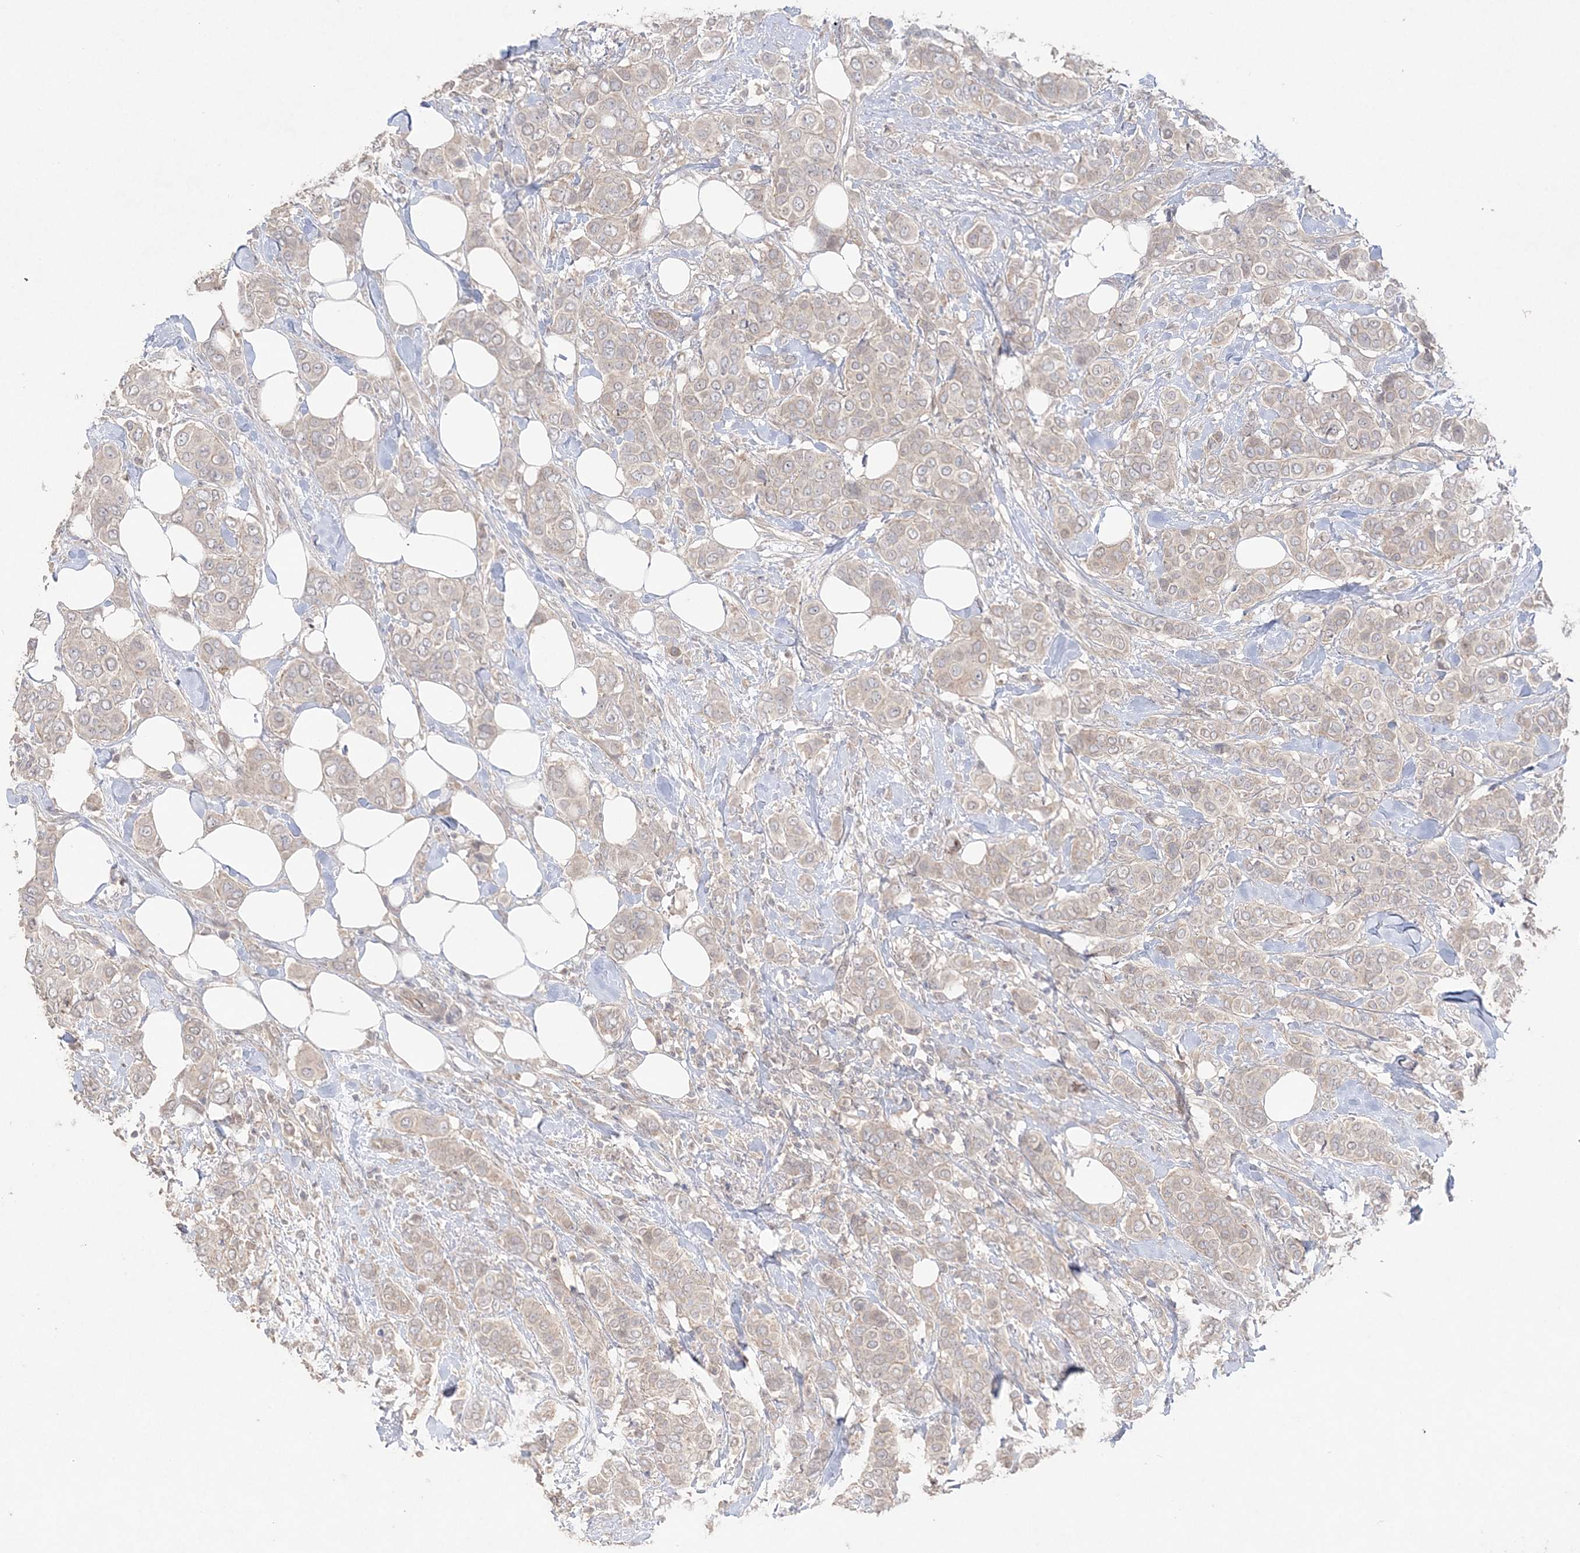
{"staining": {"intensity": "weak", "quantity": "25%-75%", "location": "cytoplasmic/membranous"}, "tissue": "breast cancer", "cell_type": "Tumor cells", "image_type": "cancer", "snomed": [{"axis": "morphology", "description": "Lobular carcinoma"}, {"axis": "topography", "description": "Breast"}], "caption": "Lobular carcinoma (breast) tissue reveals weak cytoplasmic/membranous positivity in approximately 25%-75% of tumor cells (IHC, brightfield microscopy, high magnification).", "gene": "SH3BP4", "patient": {"sex": "female", "age": 51}}